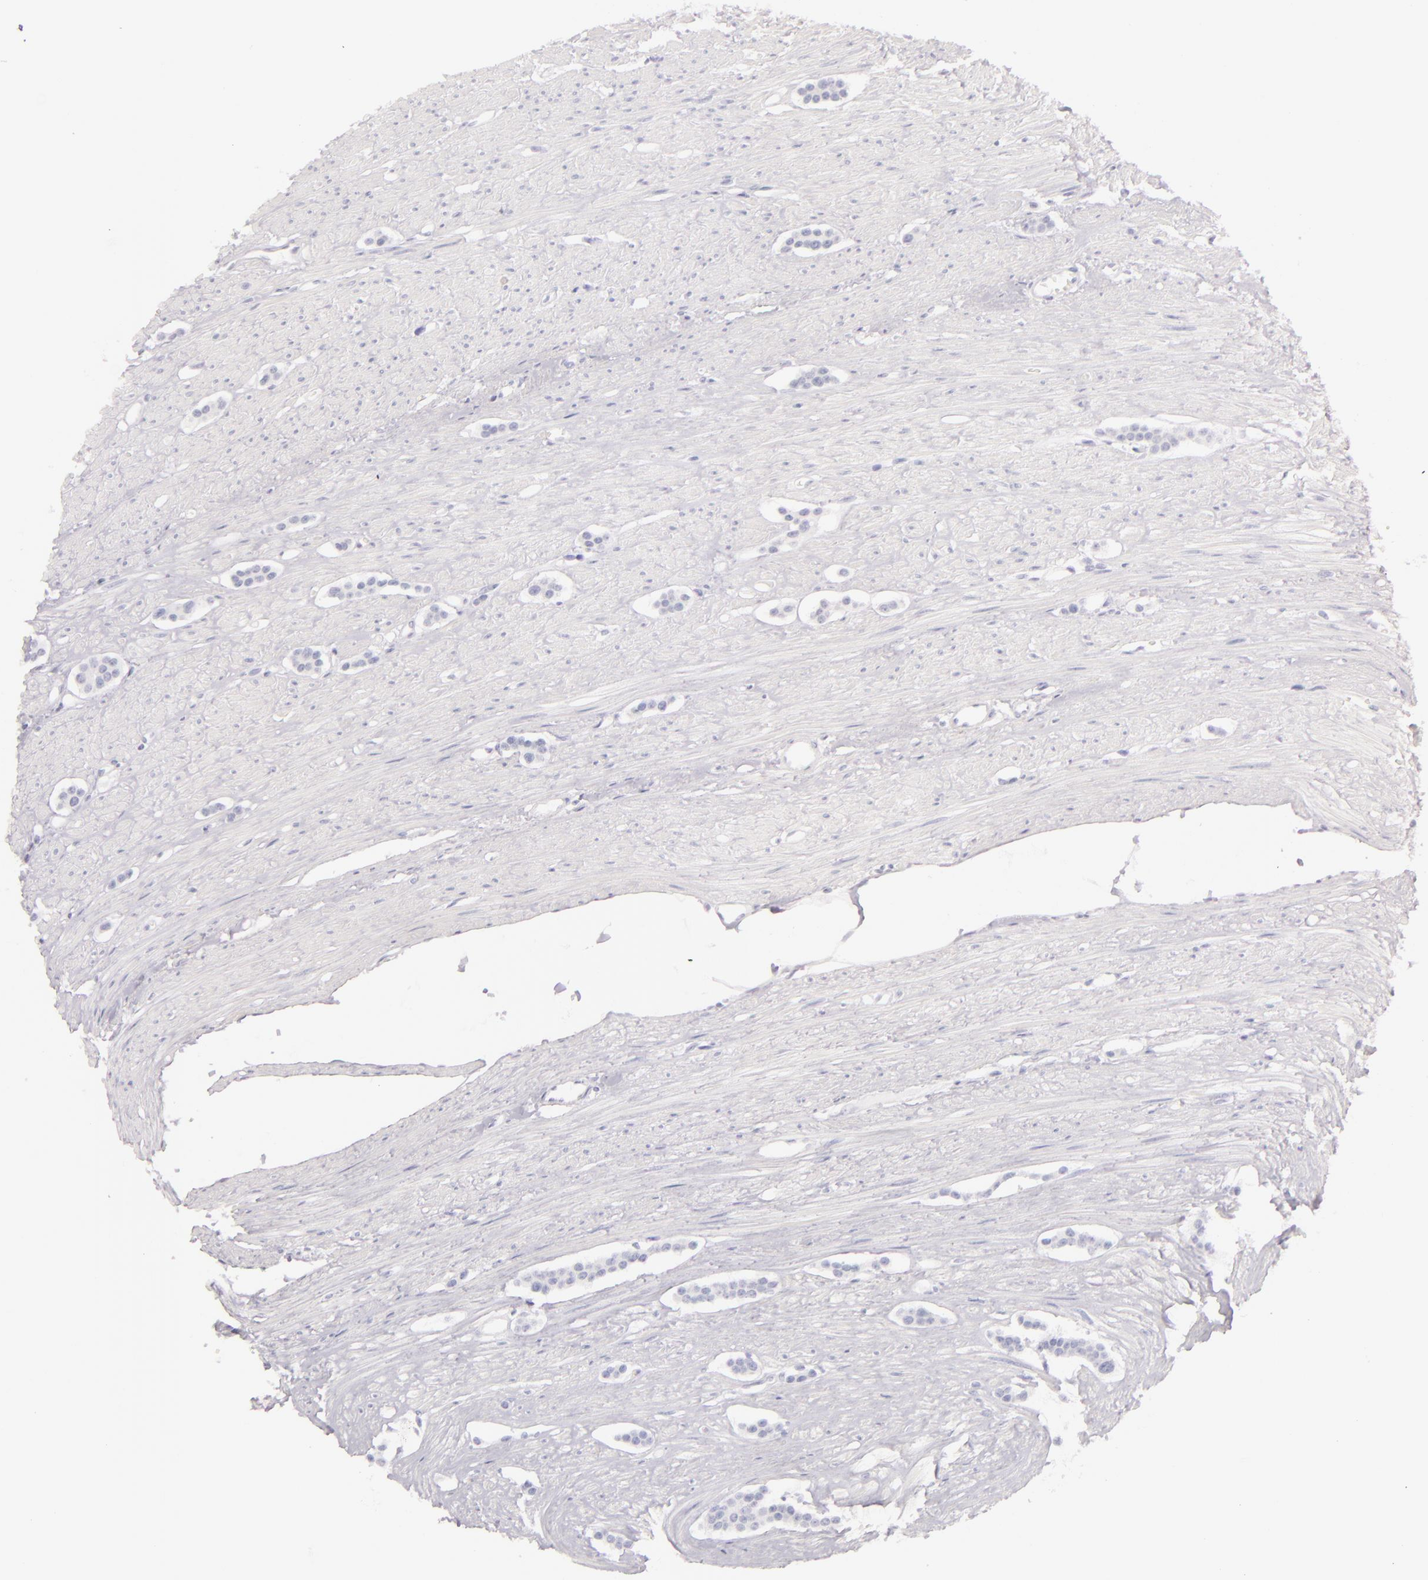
{"staining": {"intensity": "negative", "quantity": "none", "location": "none"}, "tissue": "carcinoid", "cell_type": "Tumor cells", "image_type": "cancer", "snomed": [{"axis": "morphology", "description": "Carcinoid, malignant, NOS"}, {"axis": "topography", "description": "Small intestine"}], "caption": "This is an immunohistochemistry (IHC) image of carcinoid. There is no staining in tumor cells.", "gene": "FABP1", "patient": {"sex": "male", "age": 60}}